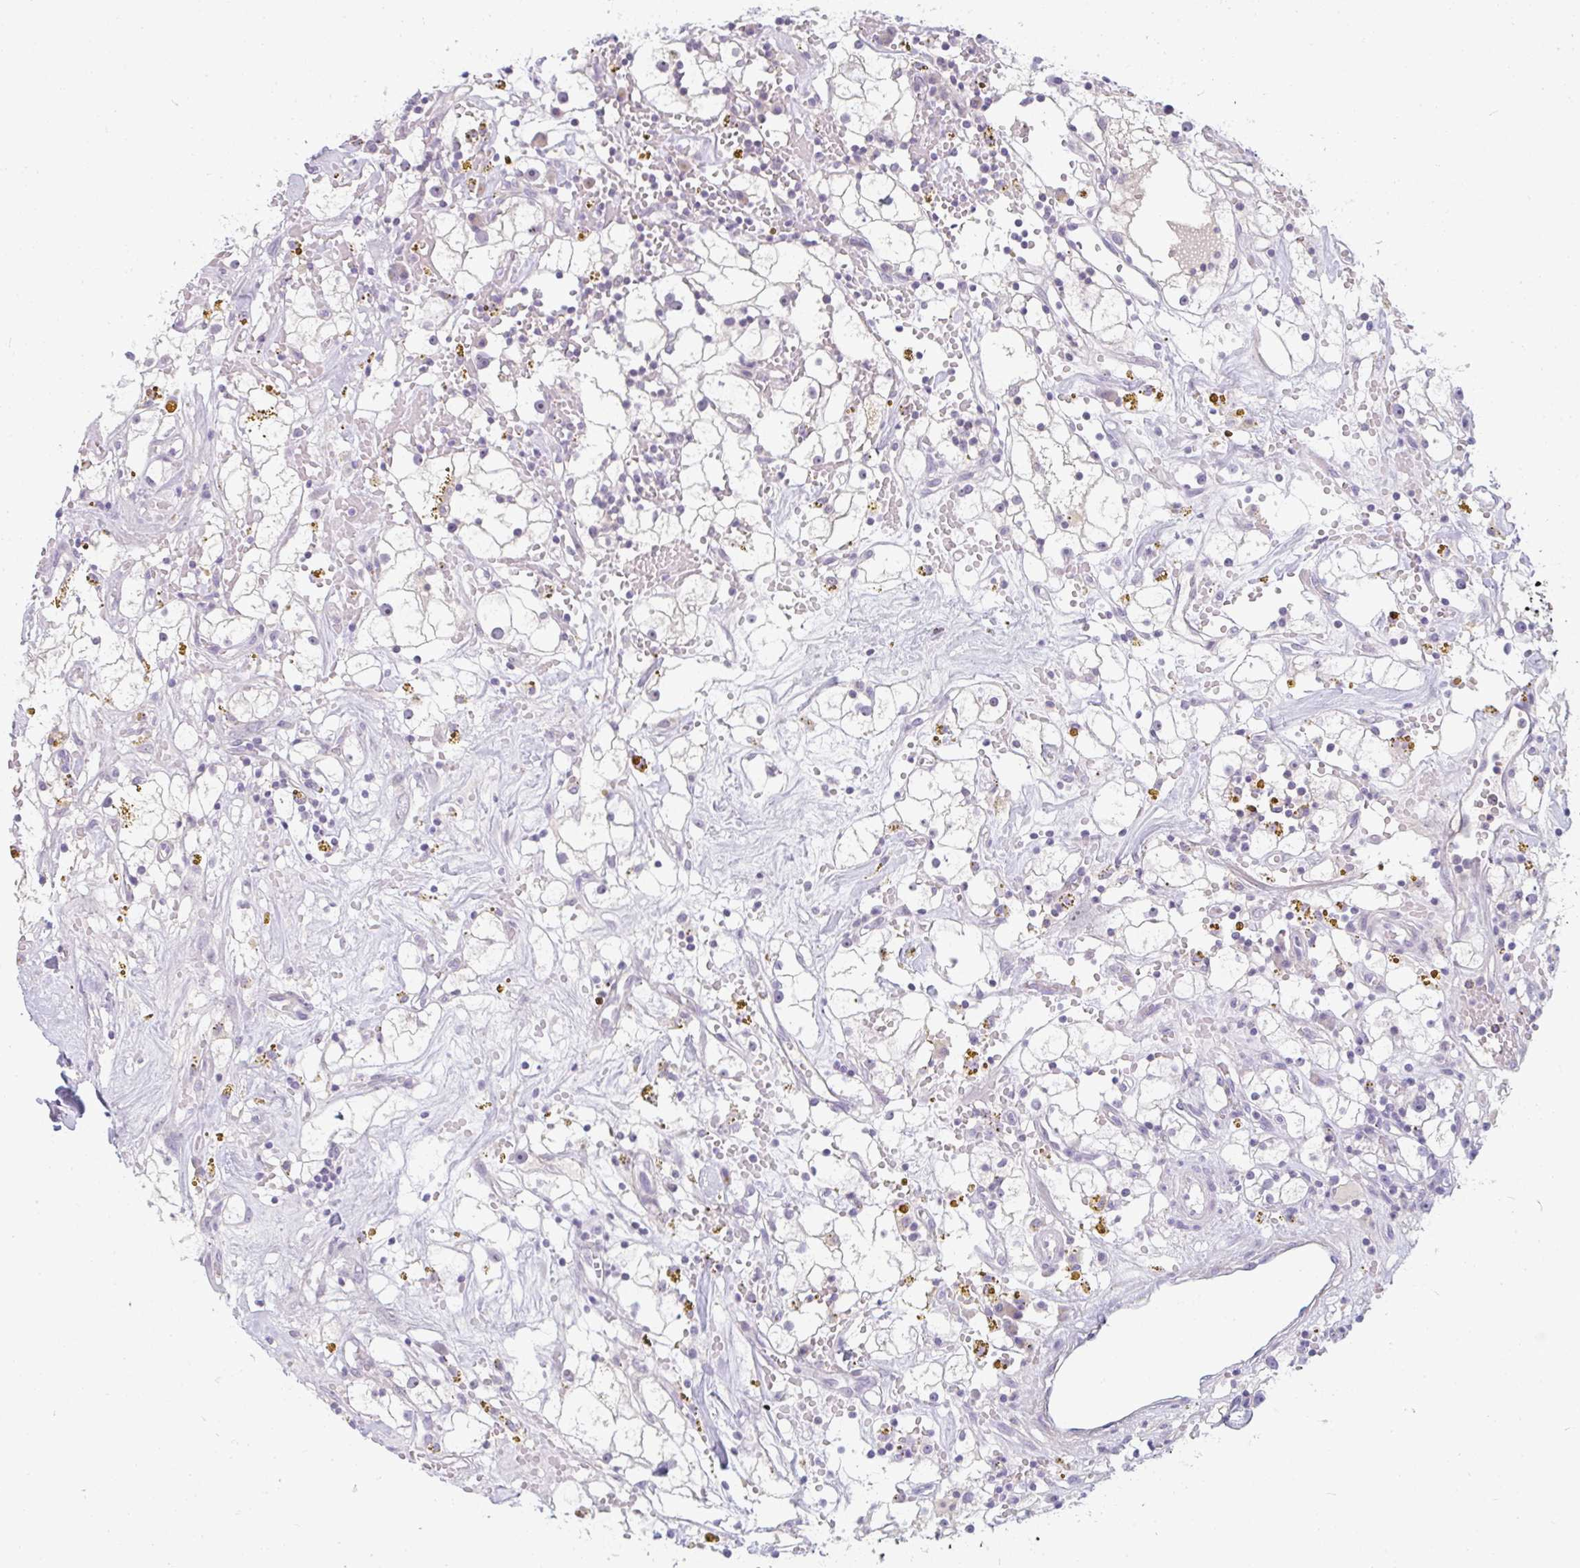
{"staining": {"intensity": "negative", "quantity": "none", "location": "none"}, "tissue": "renal cancer", "cell_type": "Tumor cells", "image_type": "cancer", "snomed": [{"axis": "morphology", "description": "Adenocarcinoma, NOS"}, {"axis": "topography", "description": "Kidney"}], "caption": "The immunohistochemistry (IHC) photomicrograph has no significant expression in tumor cells of renal cancer (adenocarcinoma) tissue.", "gene": "PPFIA4", "patient": {"sex": "male", "age": 56}}